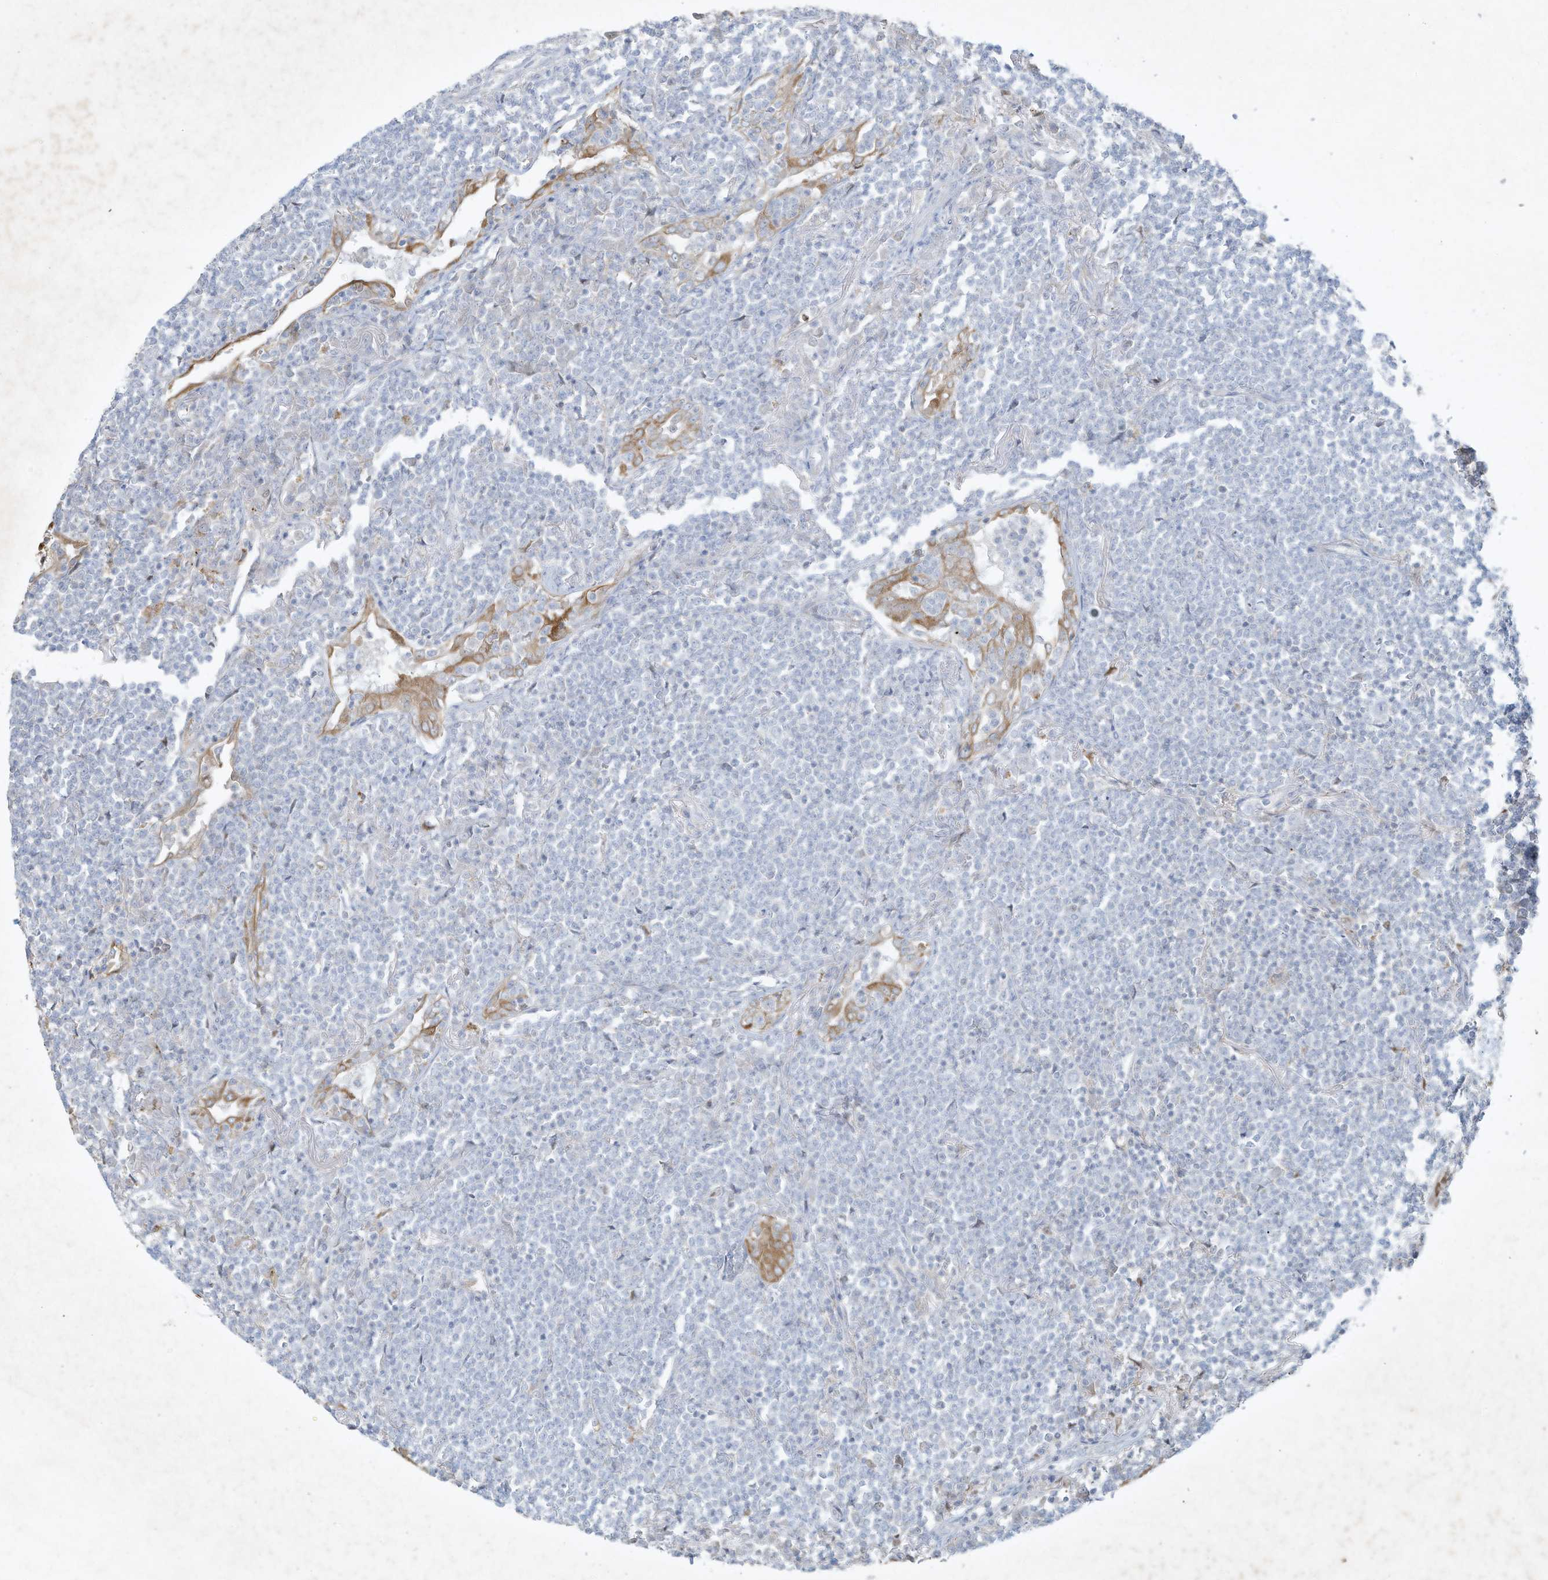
{"staining": {"intensity": "negative", "quantity": "none", "location": "none"}, "tissue": "lymphoma", "cell_type": "Tumor cells", "image_type": "cancer", "snomed": [{"axis": "morphology", "description": "Malignant lymphoma, non-Hodgkin's type, Low grade"}, {"axis": "topography", "description": "Lung"}], "caption": "The histopathology image demonstrates no significant staining in tumor cells of lymphoma.", "gene": "TUBE1", "patient": {"sex": "female", "age": 71}}